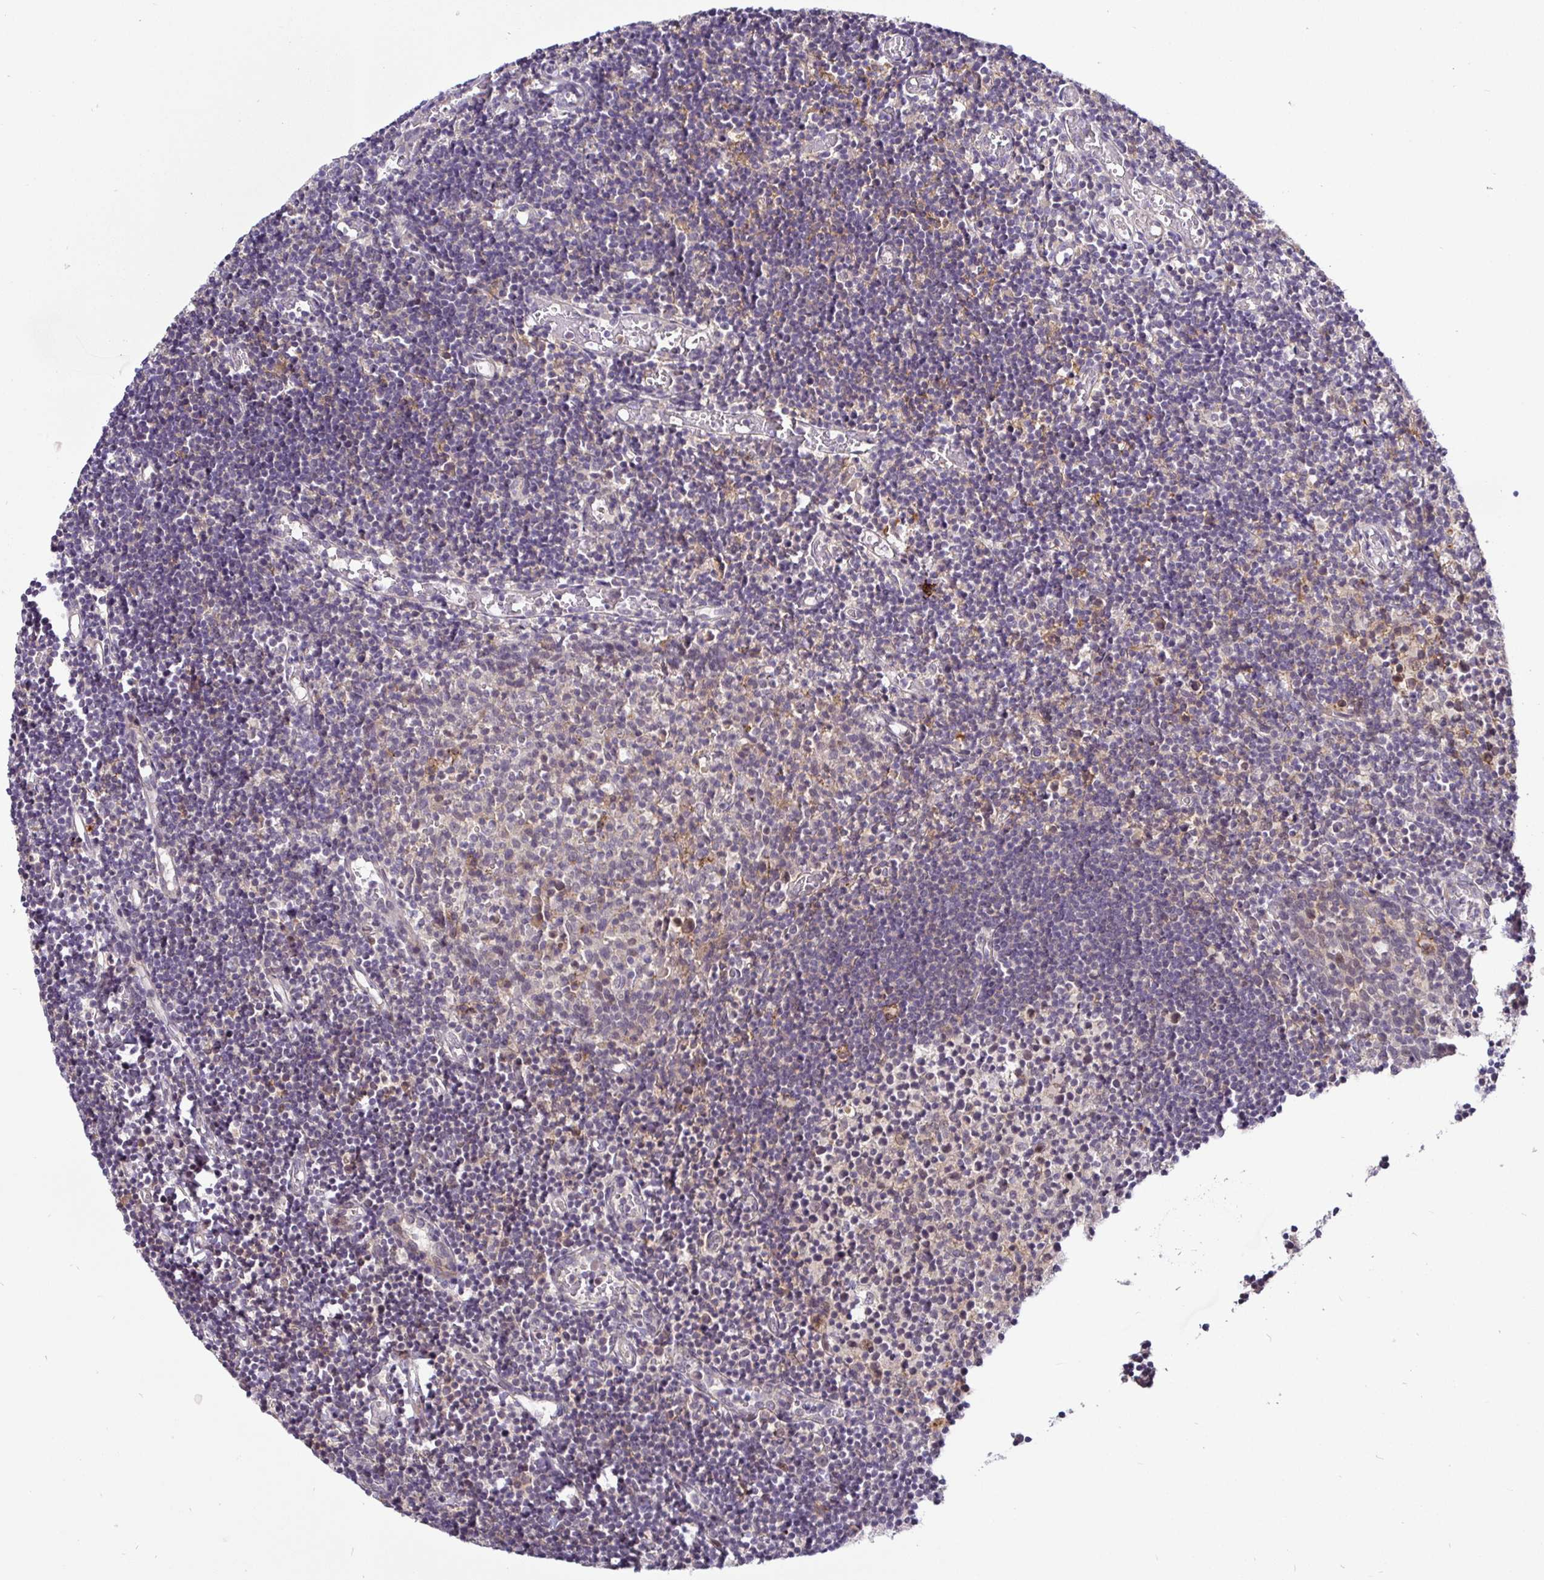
{"staining": {"intensity": "weak", "quantity": "25%-75%", "location": "nuclear"}, "tissue": "tonsil", "cell_type": "Germinal center cells", "image_type": "normal", "snomed": [{"axis": "morphology", "description": "Normal tissue, NOS"}, {"axis": "topography", "description": "Tonsil"}], "caption": "Immunohistochemistry (IHC) image of normal tonsil: tonsil stained using immunohistochemistry demonstrates low levels of weak protein expression localized specifically in the nuclear of germinal center cells, appearing as a nuclear brown color.", "gene": "NUP188", "patient": {"sex": "female", "age": 10}}